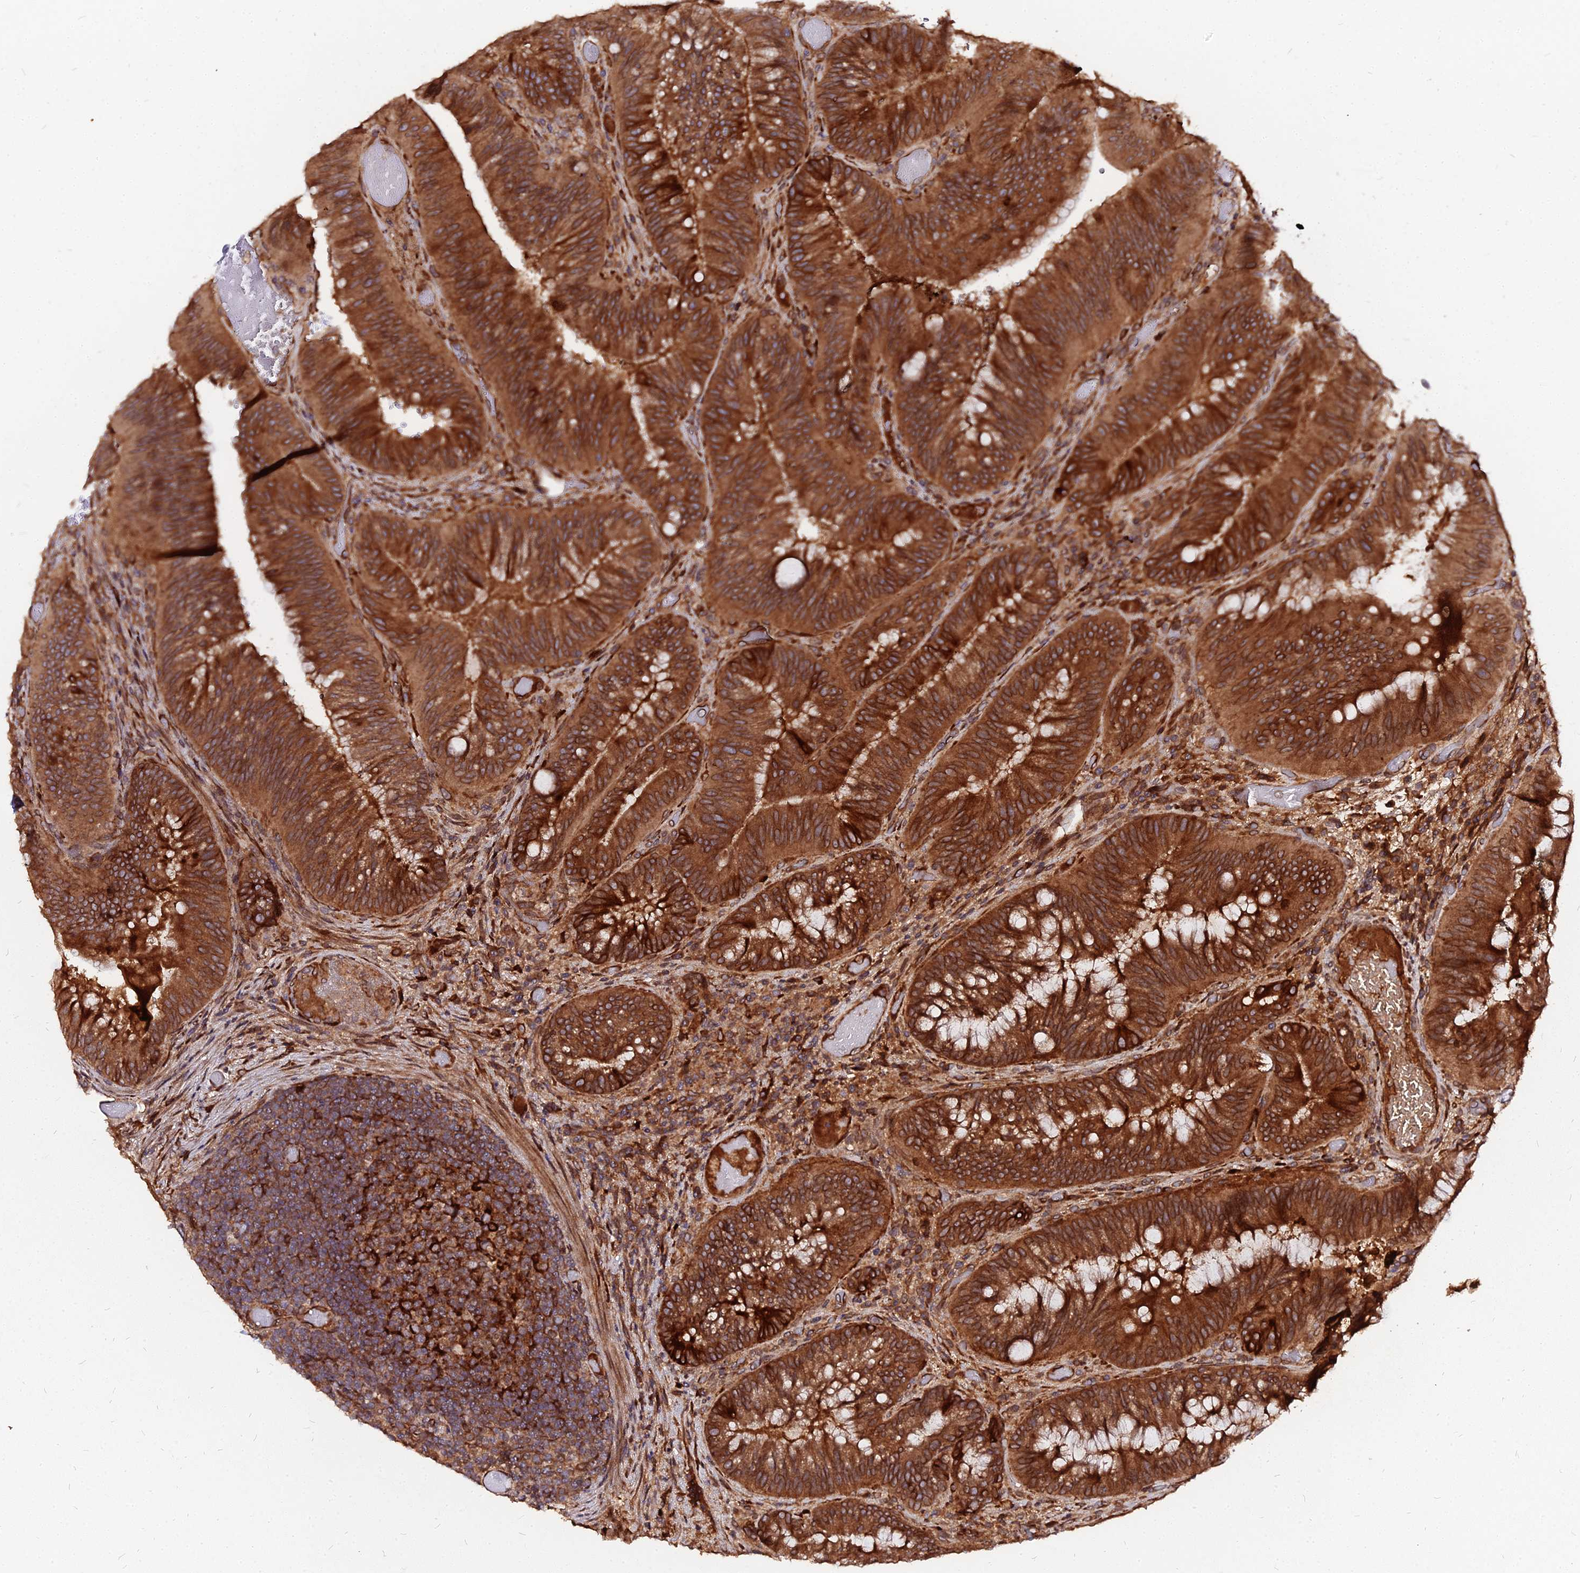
{"staining": {"intensity": "strong", "quantity": ">75%", "location": "cytoplasmic/membranous"}, "tissue": "colorectal cancer", "cell_type": "Tumor cells", "image_type": "cancer", "snomed": [{"axis": "morphology", "description": "Adenocarcinoma, NOS"}, {"axis": "topography", "description": "Colon"}], "caption": "This is a photomicrograph of immunohistochemistry (IHC) staining of colorectal adenocarcinoma, which shows strong positivity in the cytoplasmic/membranous of tumor cells.", "gene": "PDE4D", "patient": {"sex": "female", "age": 43}}